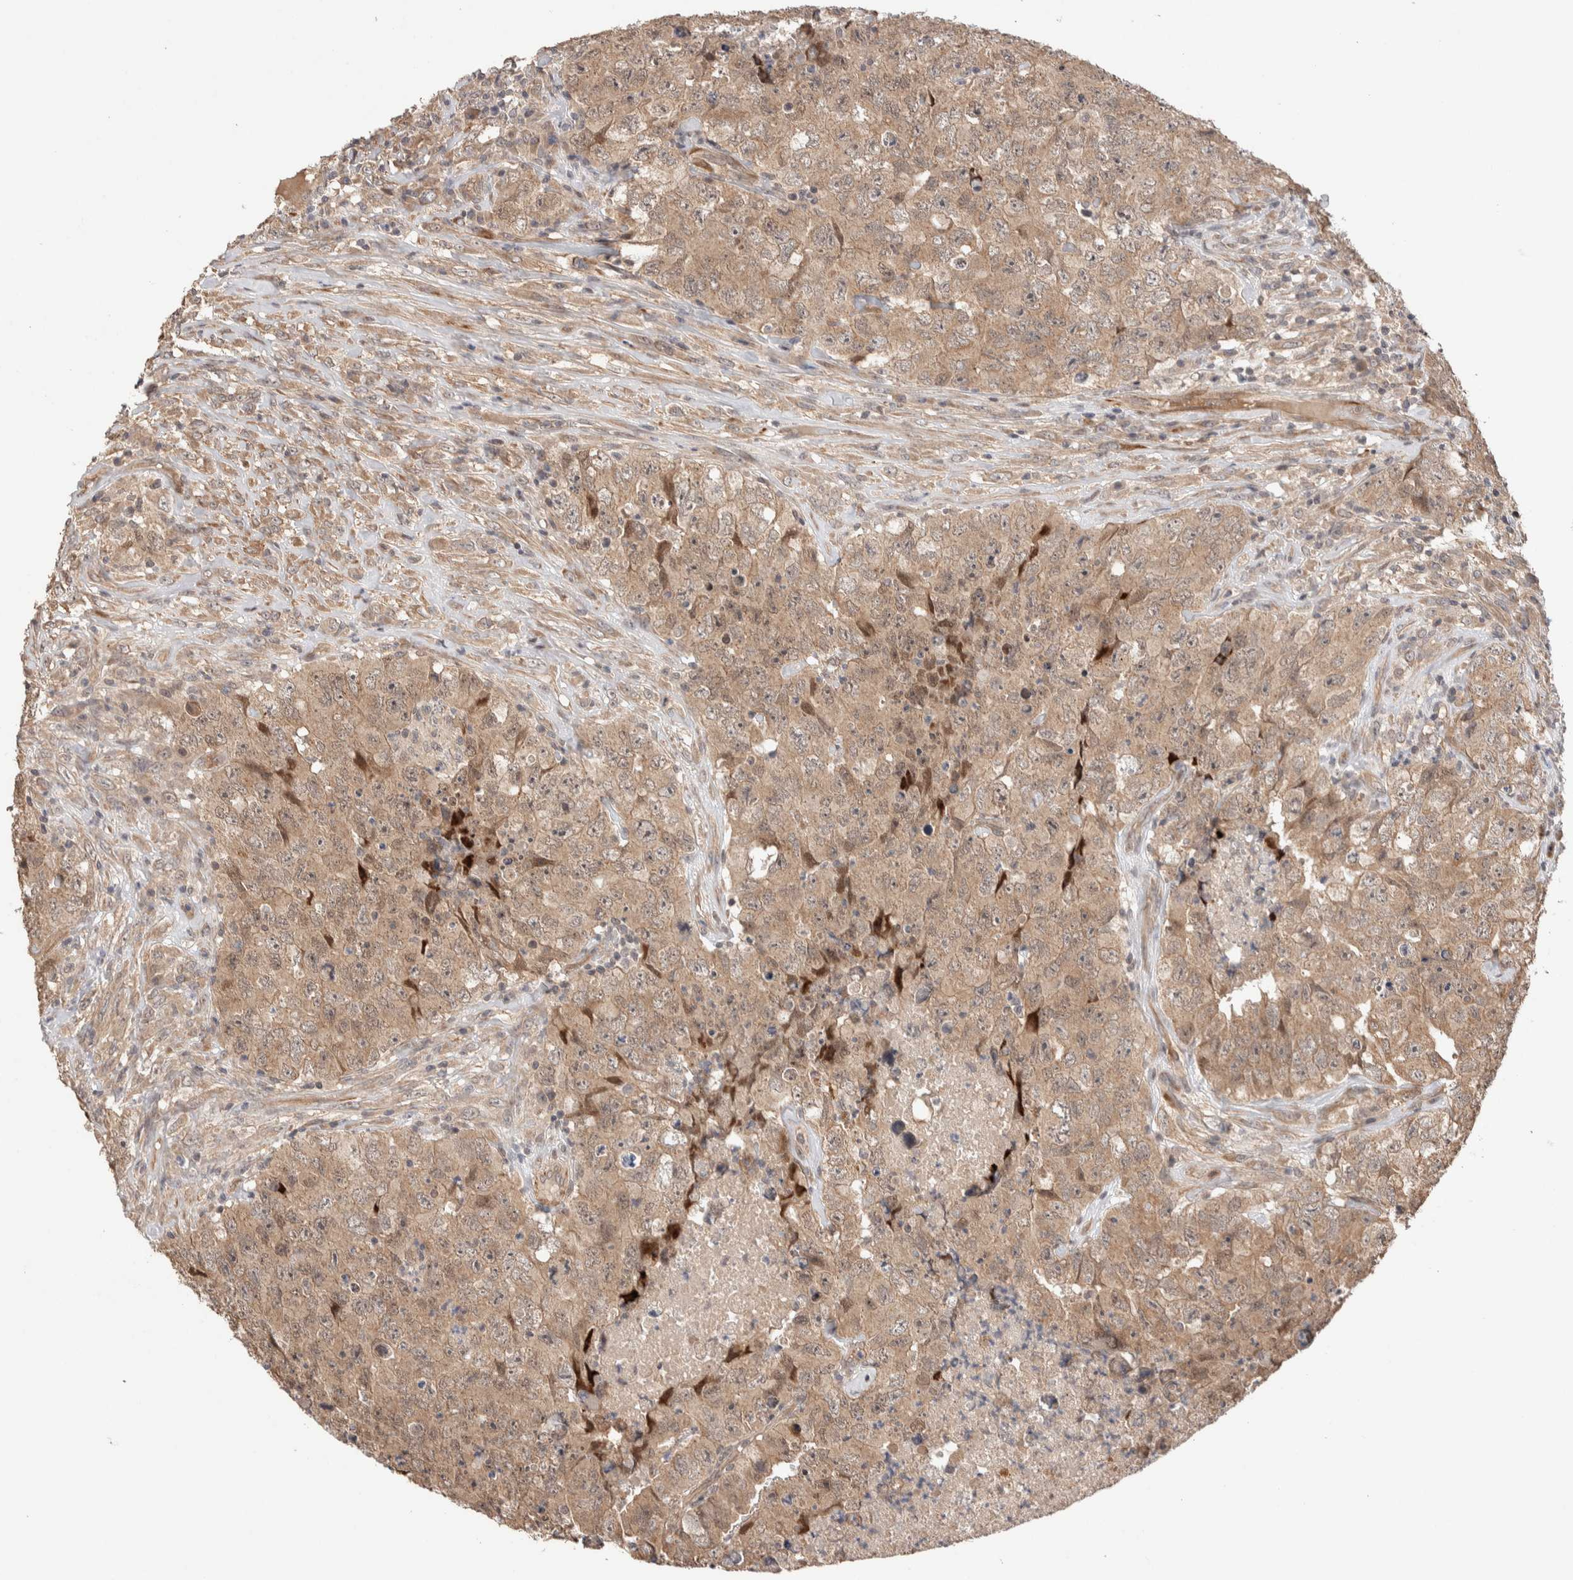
{"staining": {"intensity": "moderate", "quantity": ">75%", "location": "cytoplasmic/membranous,nuclear"}, "tissue": "testis cancer", "cell_type": "Tumor cells", "image_type": "cancer", "snomed": [{"axis": "morphology", "description": "Carcinoma, Embryonal, NOS"}, {"axis": "topography", "description": "Testis"}], "caption": "Protein expression analysis of testis cancer displays moderate cytoplasmic/membranous and nuclear expression in approximately >75% of tumor cells. Immunohistochemistry (ihc) stains the protein of interest in brown and the nuclei are stained blue.", "gene": "PRDM15", "patient": {"sex": "male", "age": 32}}